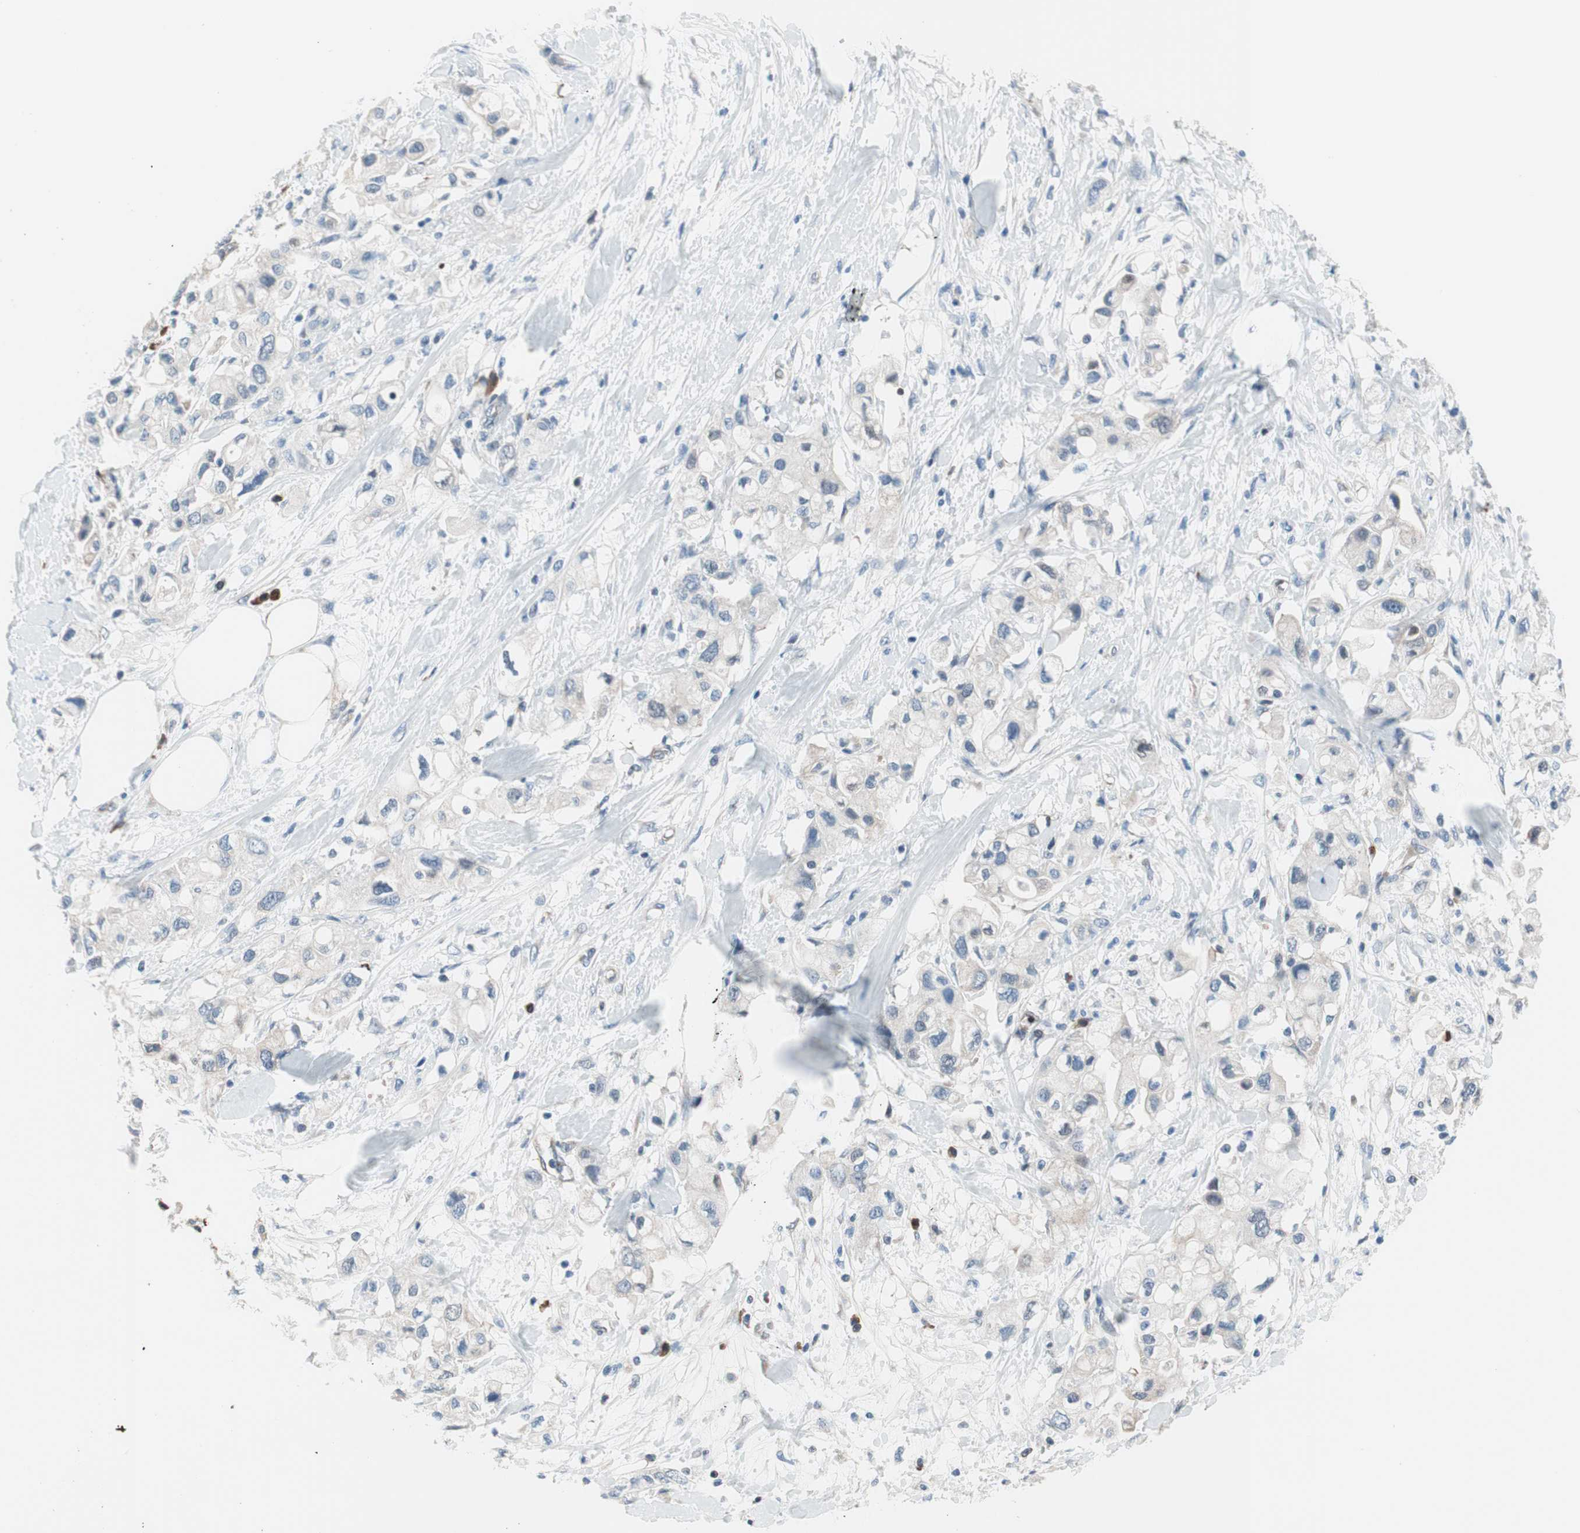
{"staining": {"intensity": "weak", "quantity": "25%-75%", "location": "cytoplasmic/membranous"}, "tissue": "pancreatic cancer", "cell_type": "Tumor cells", "image_type": "cancer", "snomed": [{"axis": "morphology", "description": "Adenocarcinoma, NOS"}, {"axis": "topography", "description": "Pancreas"}], "caption": "Adenocarcinoma (pancreatic) was stained to show a protein in brown. There is low levels of weak cytoplasmic/membranous expression in about 25%-75% of tumor cells. Nuclei are stained in blue.", "gene": "PRDX2", "patient": {"sex": "female", "age": 56}}